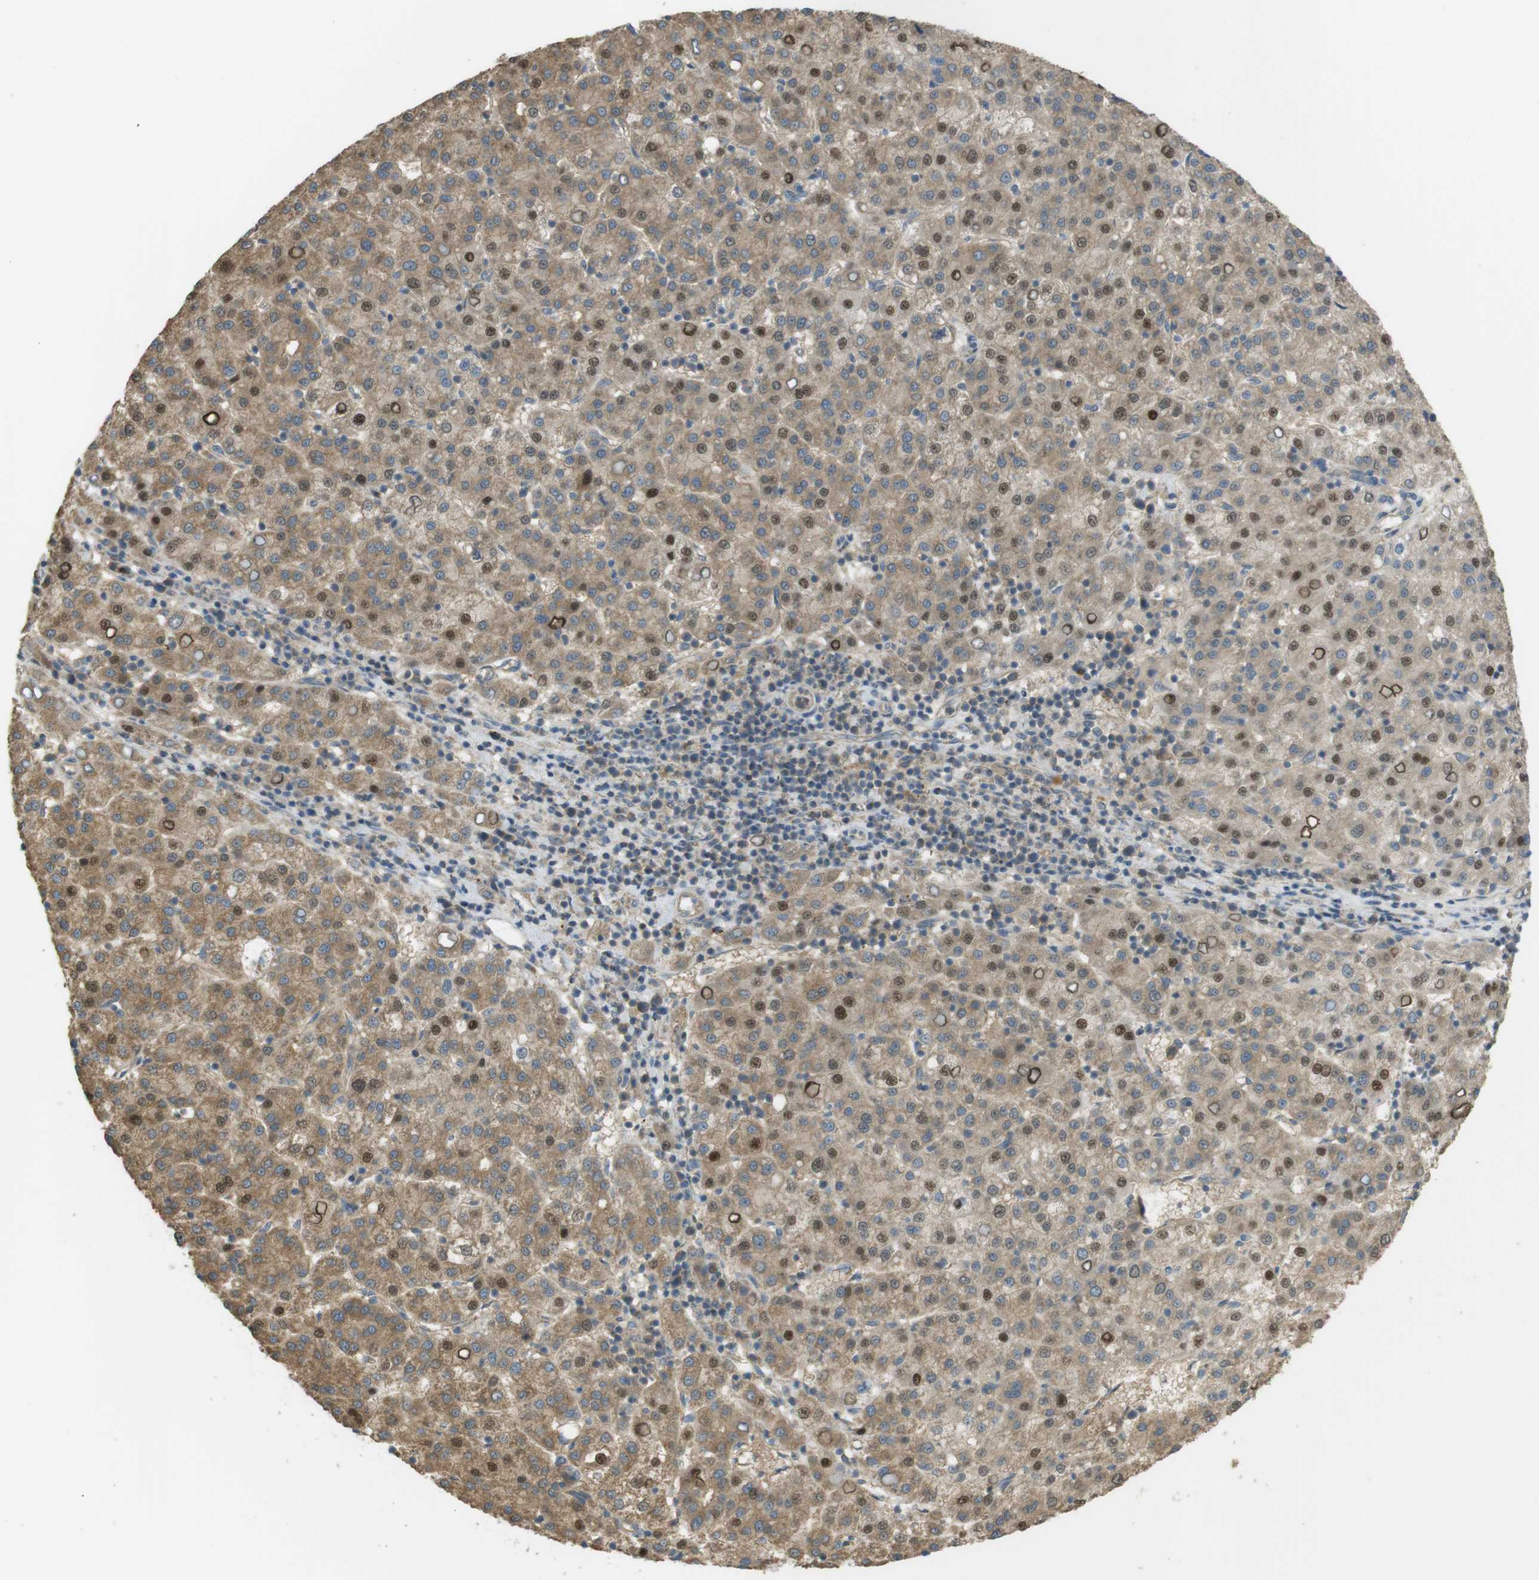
{"staining": {"intensity": "moderate", "quantity": "25%-75%", "location": "cytoplasmic/membranous,nuclear"}, "tissue": "liver cancer", "cell_type": "Tumor cells", "image_type": "cancer", "snomed": [{"axis": "morphology", "description": "Carcinoma, Hepatocellular, NOS"}, {"axis": "topography", "description": "Liver"}], "caption": "The immunohistochemical stain shows moderate cytoplasmic/membranous and nuclear expression in tumor cells of liver cancer (hepatocellular carcinoma) tissue.", "gene": "ZDHHC20", "patient": {"sex": "female", "age": 58}}